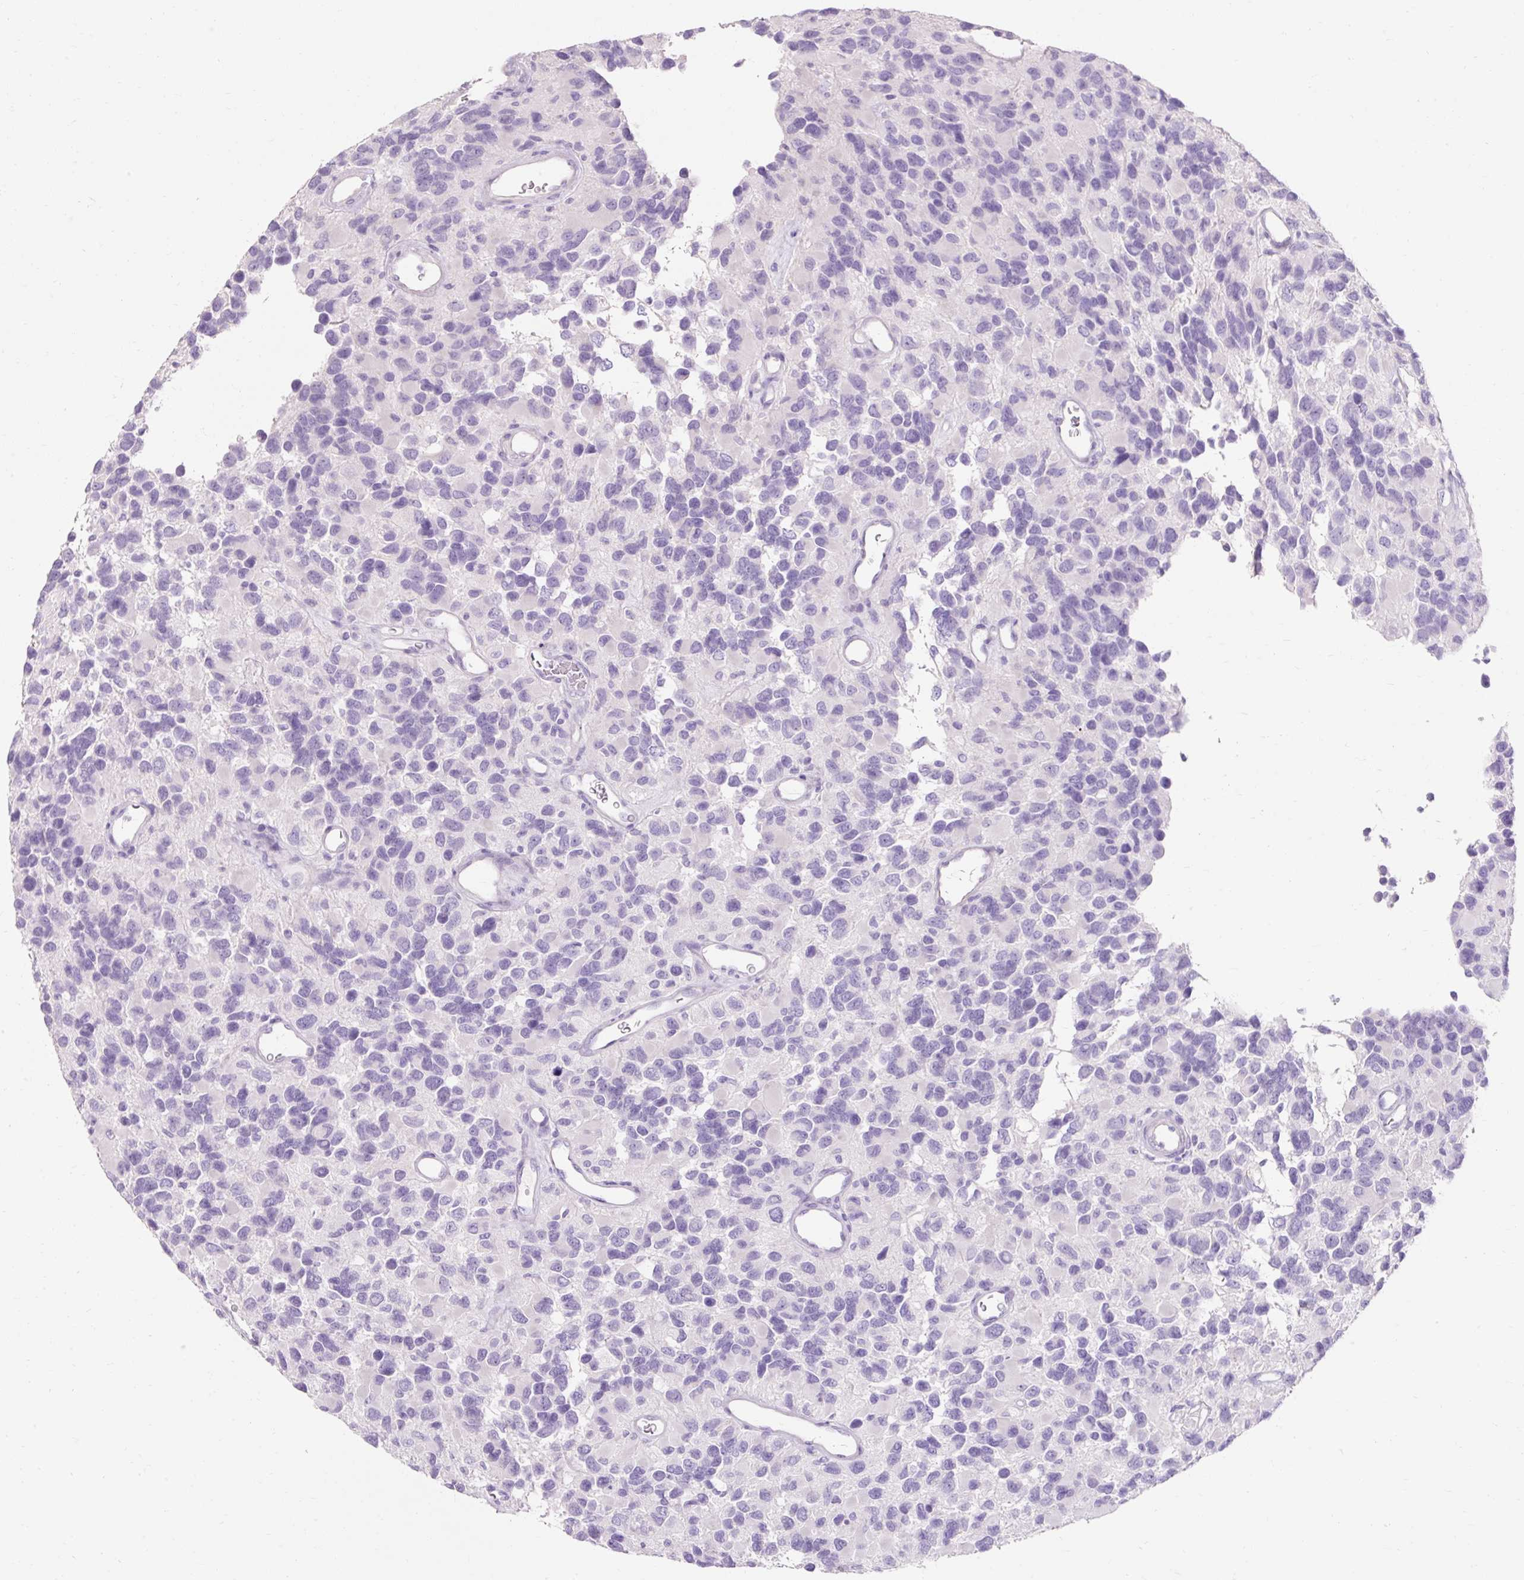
{"staining": {"intensity": "negative", "quantity": "none", "location": "none"}, "tissue": "glioma", "cell_type": "Tumor cells", "image_type": "cancer", "snomed": [{"axis": "morphology", "description": "Glioma, malignant, High grade"}, {"axis": "topography", "description": "Brain"}], "caption": "A histopathology image of human glioma is negative for staining in tumor cells.", "gene": "TMEM213", "patient": {"sex": "male", "age": 77}}